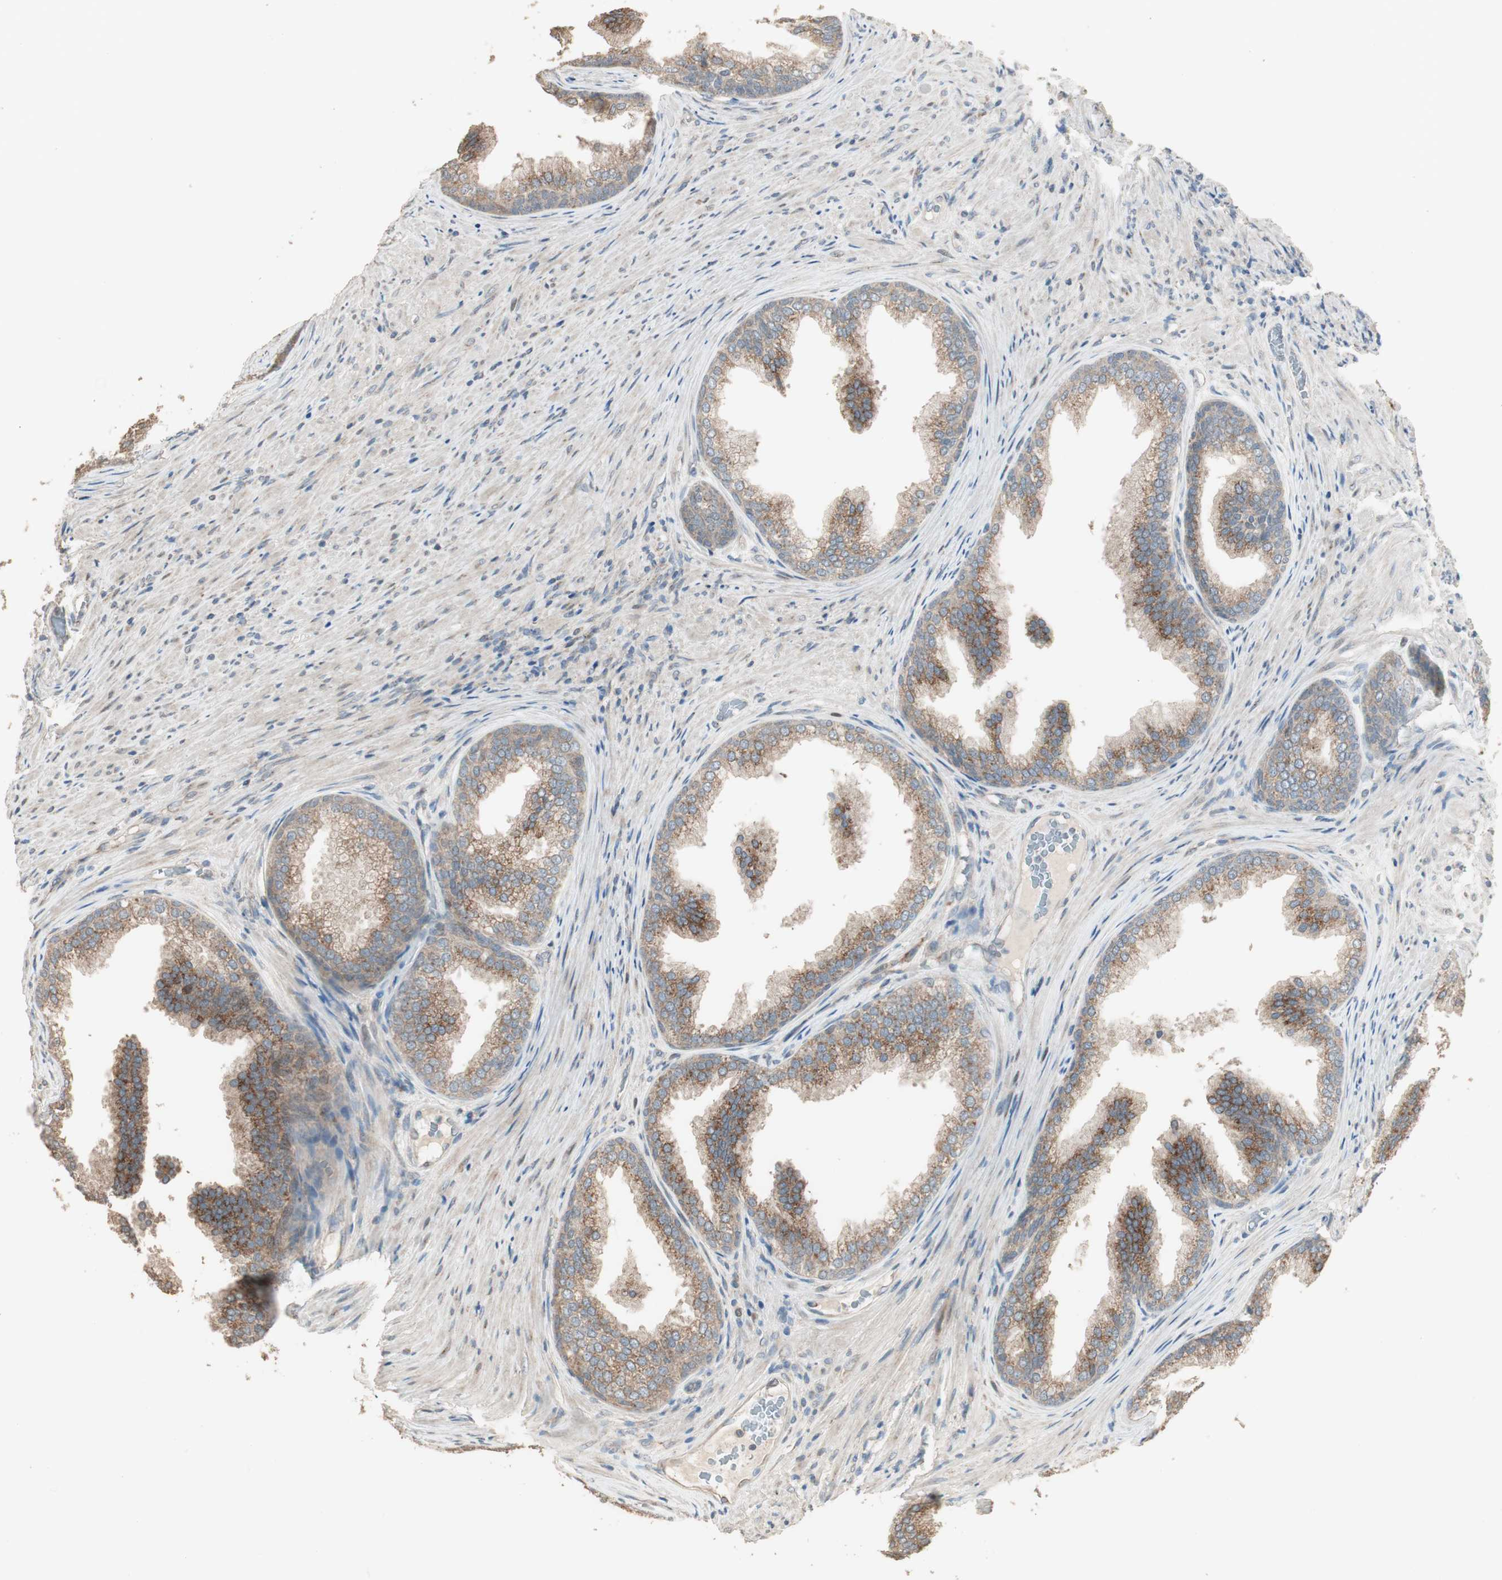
{"staining": {"intensity": "moderate", "quantity": ">75%", "location": "cytoplasmic/membranous"}, "tissue": "prostate", "cell_type": "Glandular cells", "image_type": "normal", "snomed": [{"axis": "morphology", "description": "Normal tissue, NOS"}, {"axis": "topography", "description": "Prostate"}], "caption": "Moderate cytoplasmic/membranous protein expression is seen in approximately >75% of glandular cells in prostate.", "gene": "RARRES1", "patient": {"sex": "male", "age": 76}}